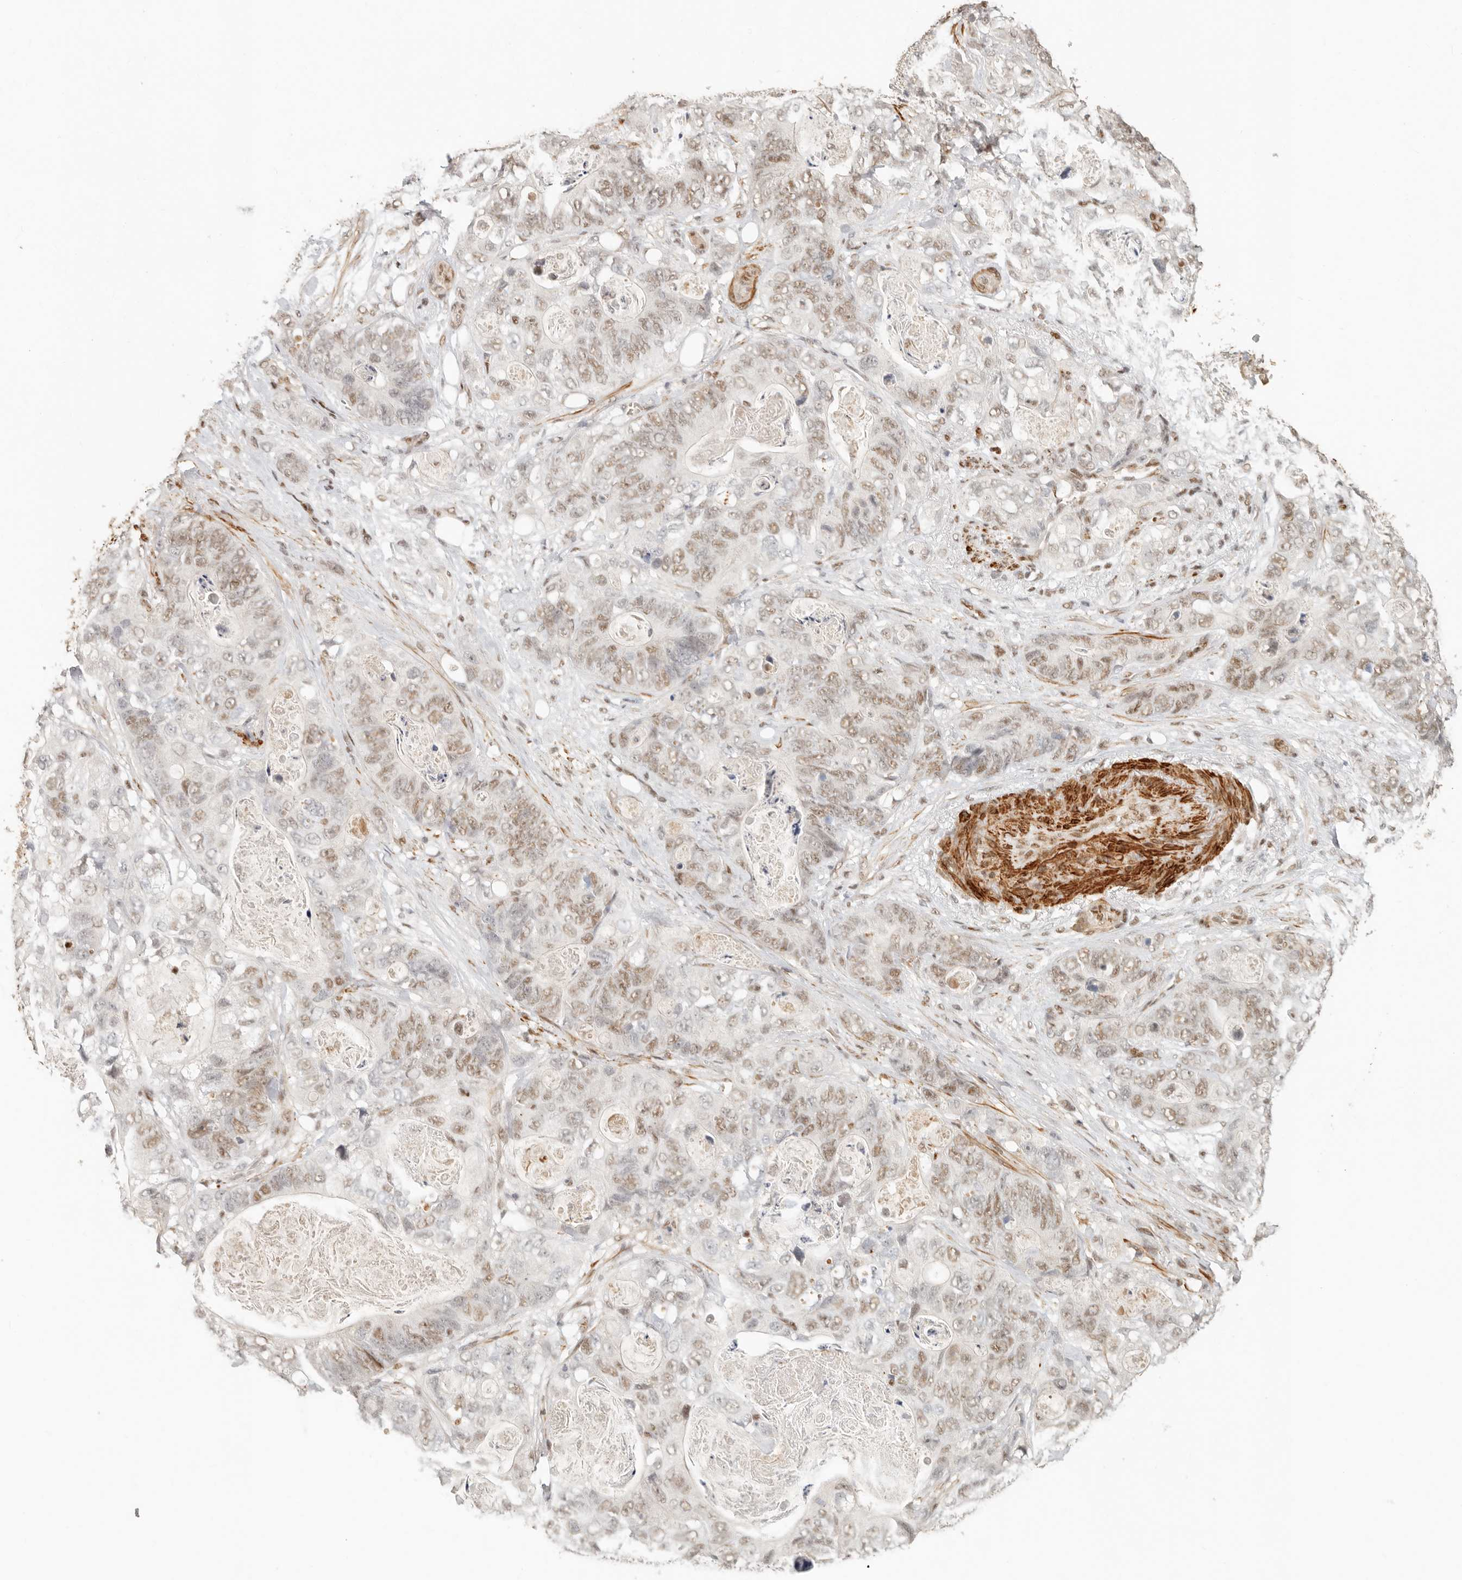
{"staining": {"intensity": "moderate", "quantity": ">75%", "location": "nuclear"}, "tissue": "stomach cancer", "cell_type": "Tumor cells", "image_type": "cancer", "snomed": [{"axis": "morphology", "description": "Normal tissue, NOS"}, {"axis": "morphology", "description": "Adenocarcinoma, NOS"}, {"axis": "topography", "description": "Stomach"}], "caption": "The image shows a brown stain indicating the presence of a protein in the nuclear of tumor cells in stomach cancer.", "gene": "GABPA", "patient": {"sex": "female", "age": 89}}